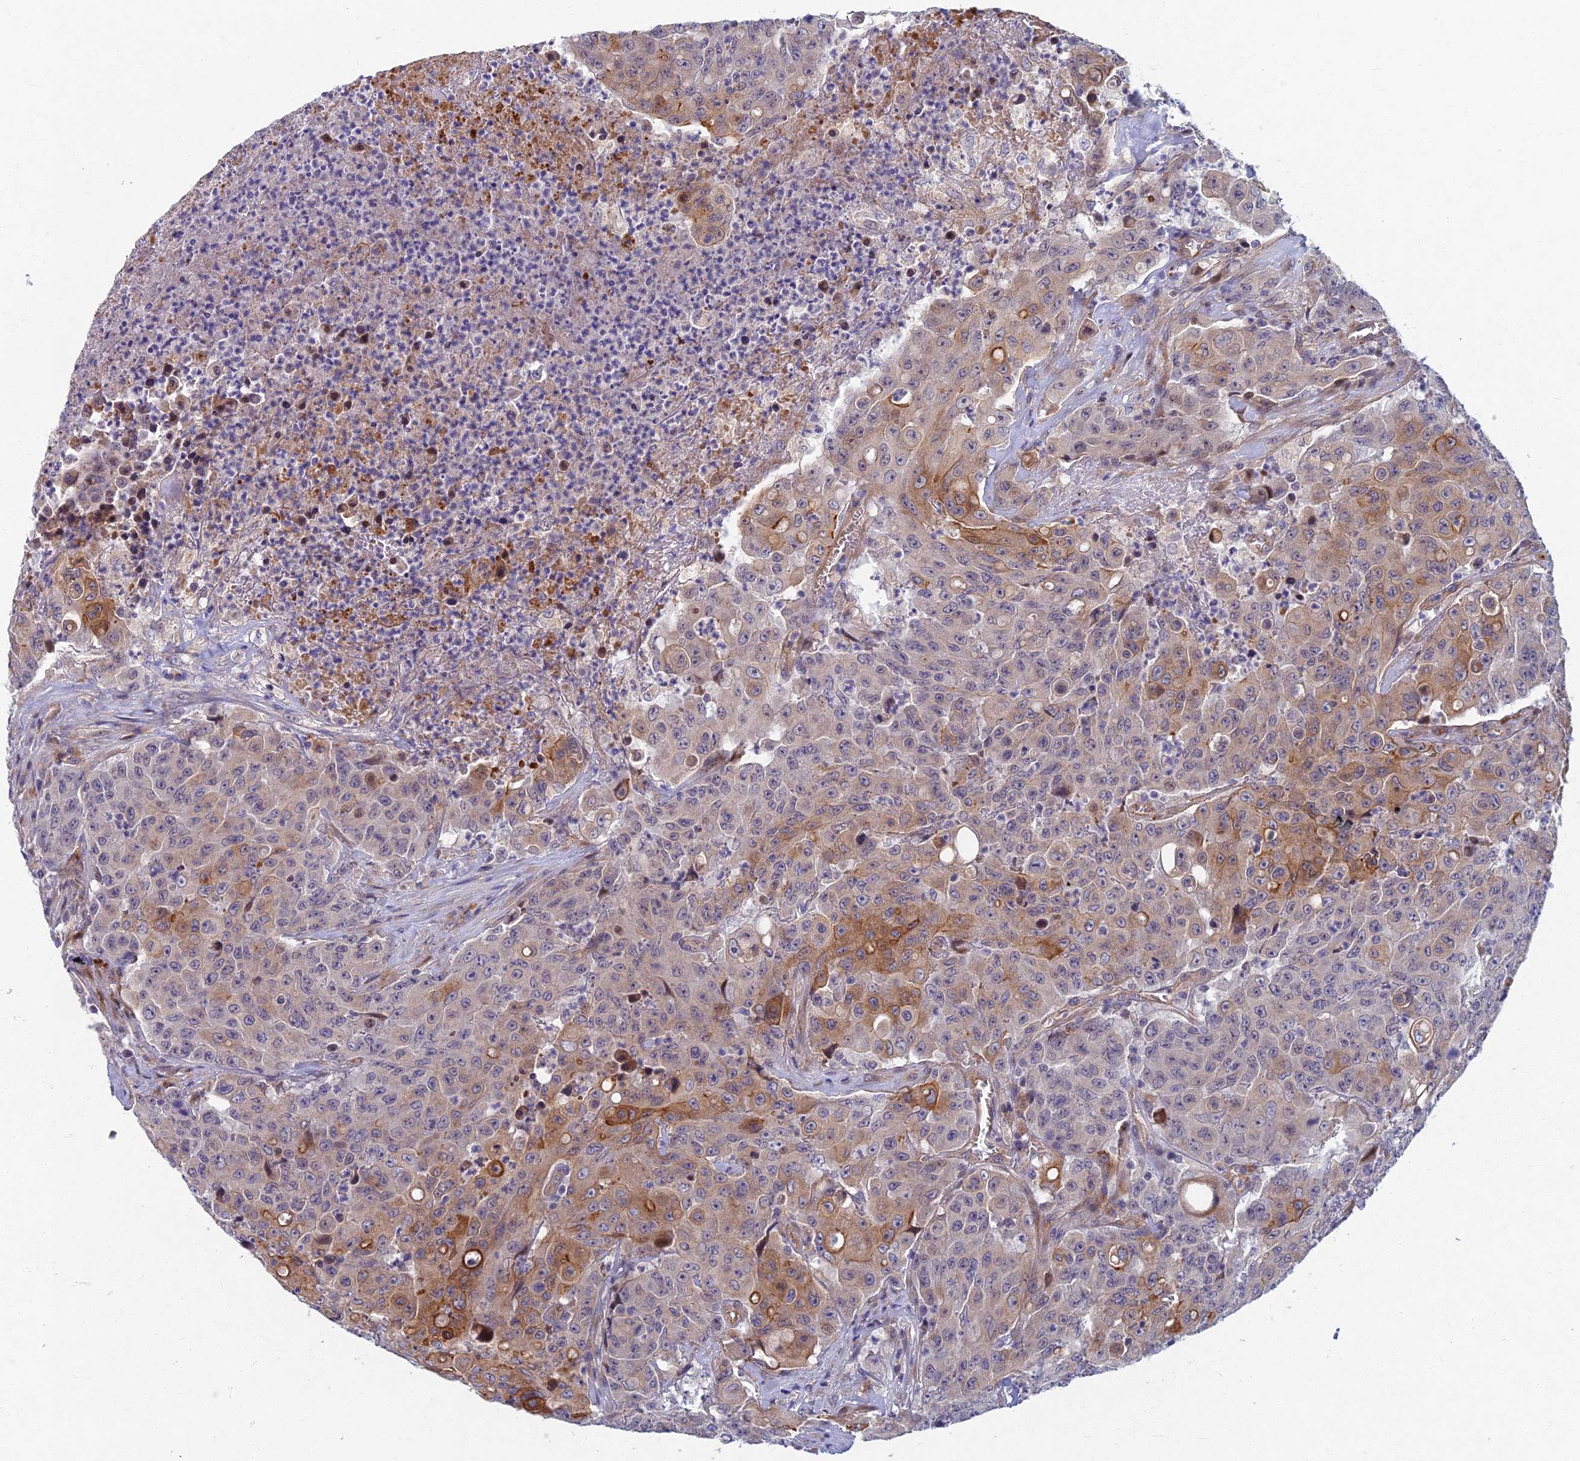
{"staining": {"intensity": "moderate", "quantity": "<25%", "location": "cytoplasmic/membranous"}, "tissue": "colorectal cancer", "cell_type": "Tumor cells", "image_type": "cancer", "snomed": [{"axis": "morphology", "description": "Adenocarcinoma, NOS"}, {"axis": "topography", "description": "Colon"}], "caption": "DAB (3,3'-diaminobenzidine) immunohistochemical staining of colorectal cancer displays moderate cytoplasmic/membranous protein staining in approximately <25% of tumor cells.", "gene": "RHBDL2", "patient": {"sex": "male", "age": 51}}